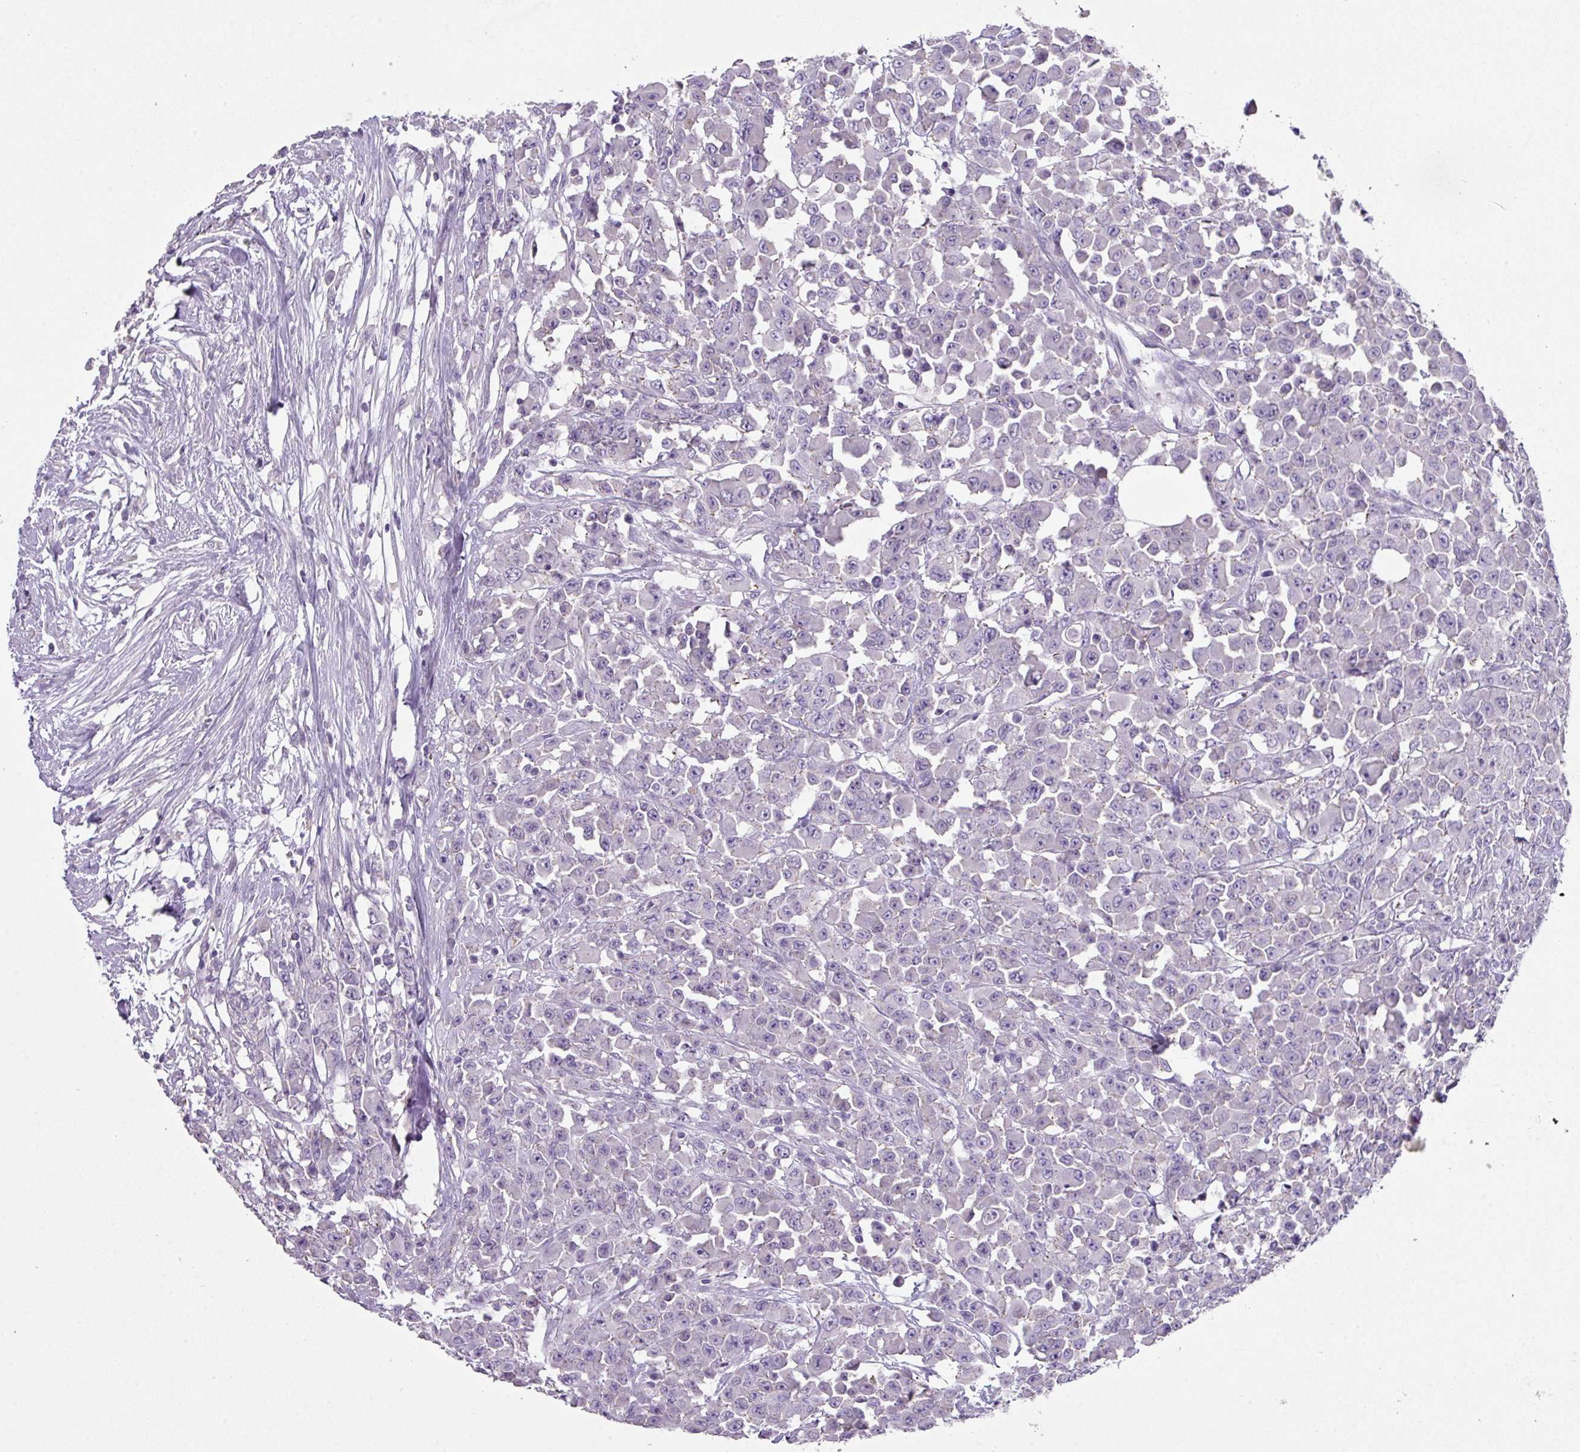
{"staining": {"intensity": "negative", "quantity": "none", "location": "none"}, "tissue": "colorectal cancer", "cell_type": "Tumor cells", "image_type": "cancer", "snomed": [{"axis": "morphology", "description": "Adenocarcinoma, NOS"}, {"axis": "topography", "description": "Colon"}], "caption": "Immunohistochemistry photomicrograph of colorectal adenocarcinoma stained for a protein (brown), which shows no expression in tumor cells. Brightfield microscopy of IHC stained with DAB (3,3'-diaminobenzidine) (brown) and hematoxylin (blue), captured at high magnification.", "gene": "GLI4", "patient": {"sex": "male", "age": 51}}